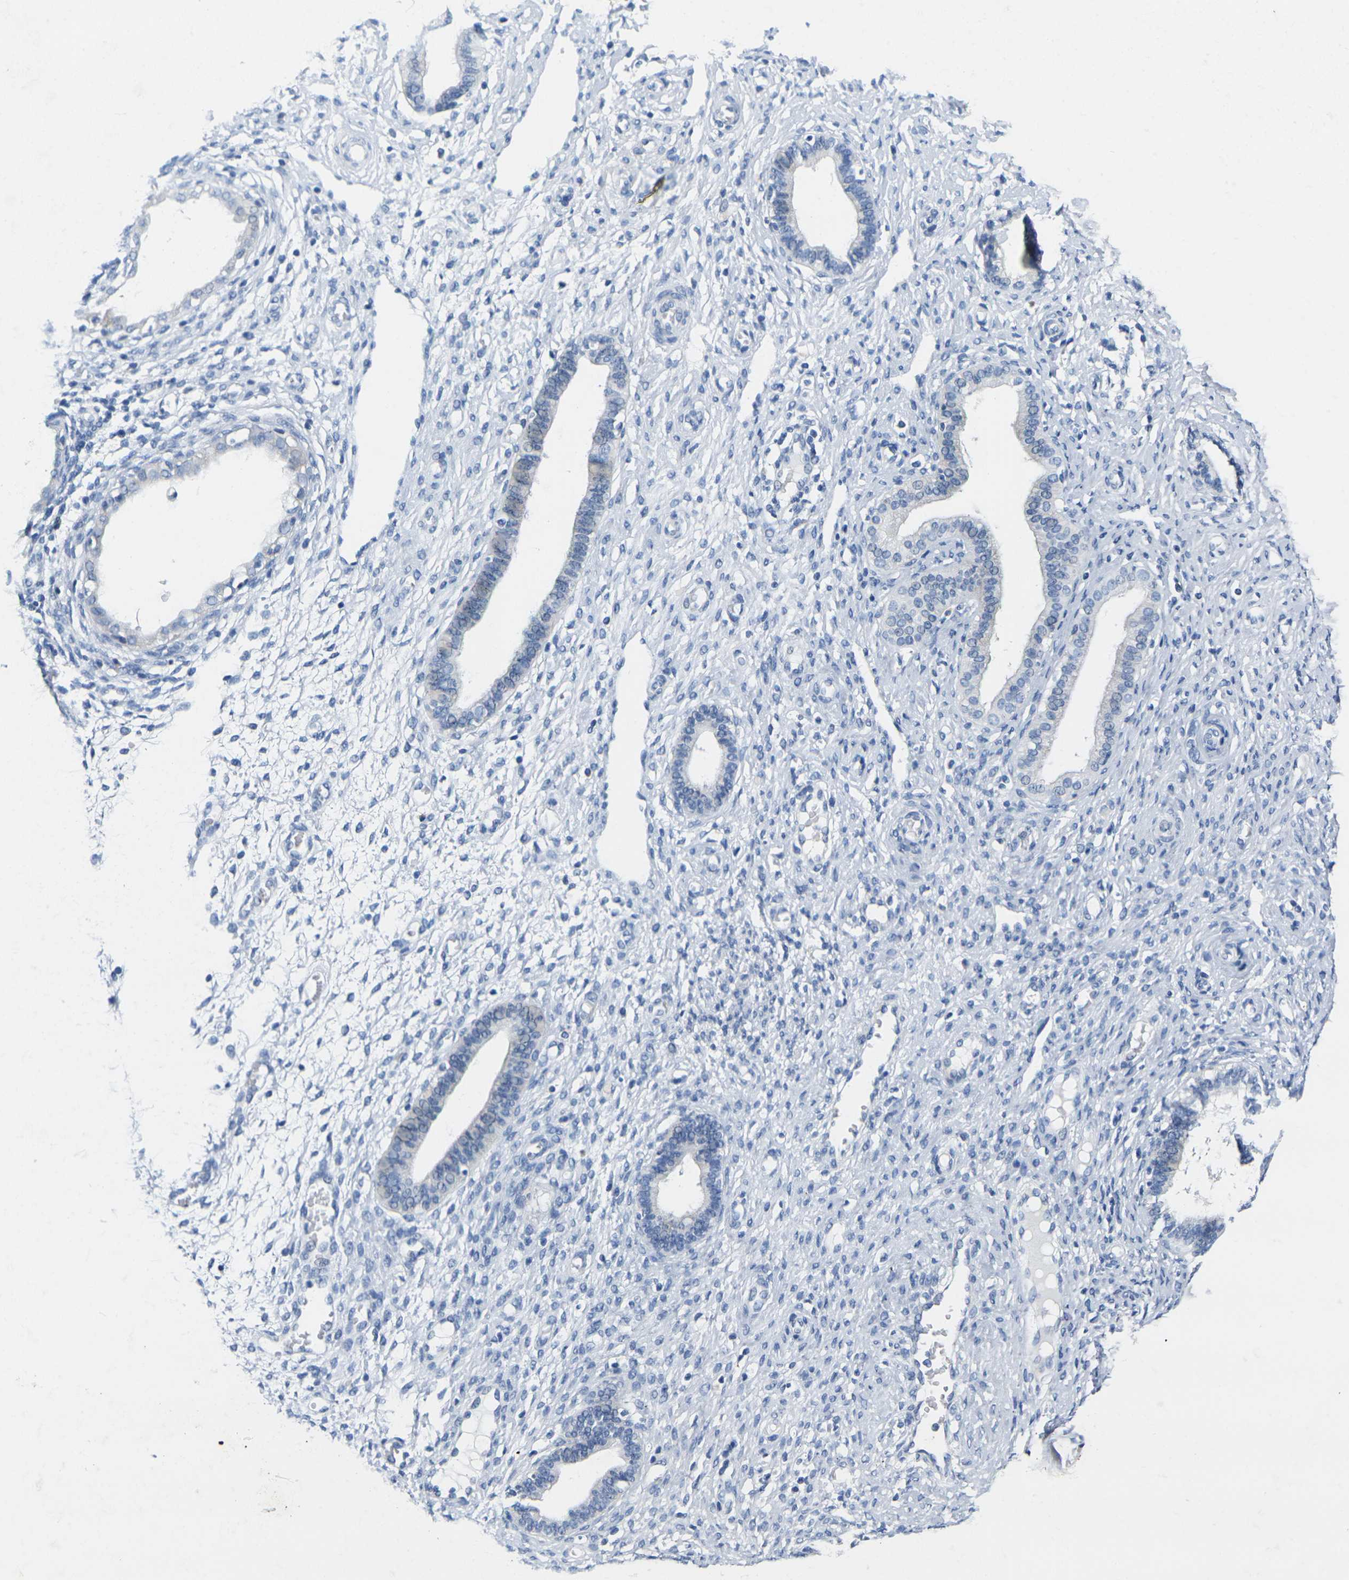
{"staining": {"intensity": "negative", "quantity": "none", "location": "none"}, "tissue": "endometrium", "cell_type": "Cells in endometrial stroma", "image_type": "normal", "snomed": [{"axis": "morphology", "description": "Normal tissue, NOS"}, {"axis": "topography", "description": "Endometrium"}], "caption": "Immunohistochemistry histopathology image of benign endometrium stained for a protein (brown), which reveals no expression in cells in endometrial stroma. (Brightfield microscopy of DAB immunohistochemistry (IHC) at high magnification).", "gene": "NOCT", "patient": {"sex": "female", "age": 61}}